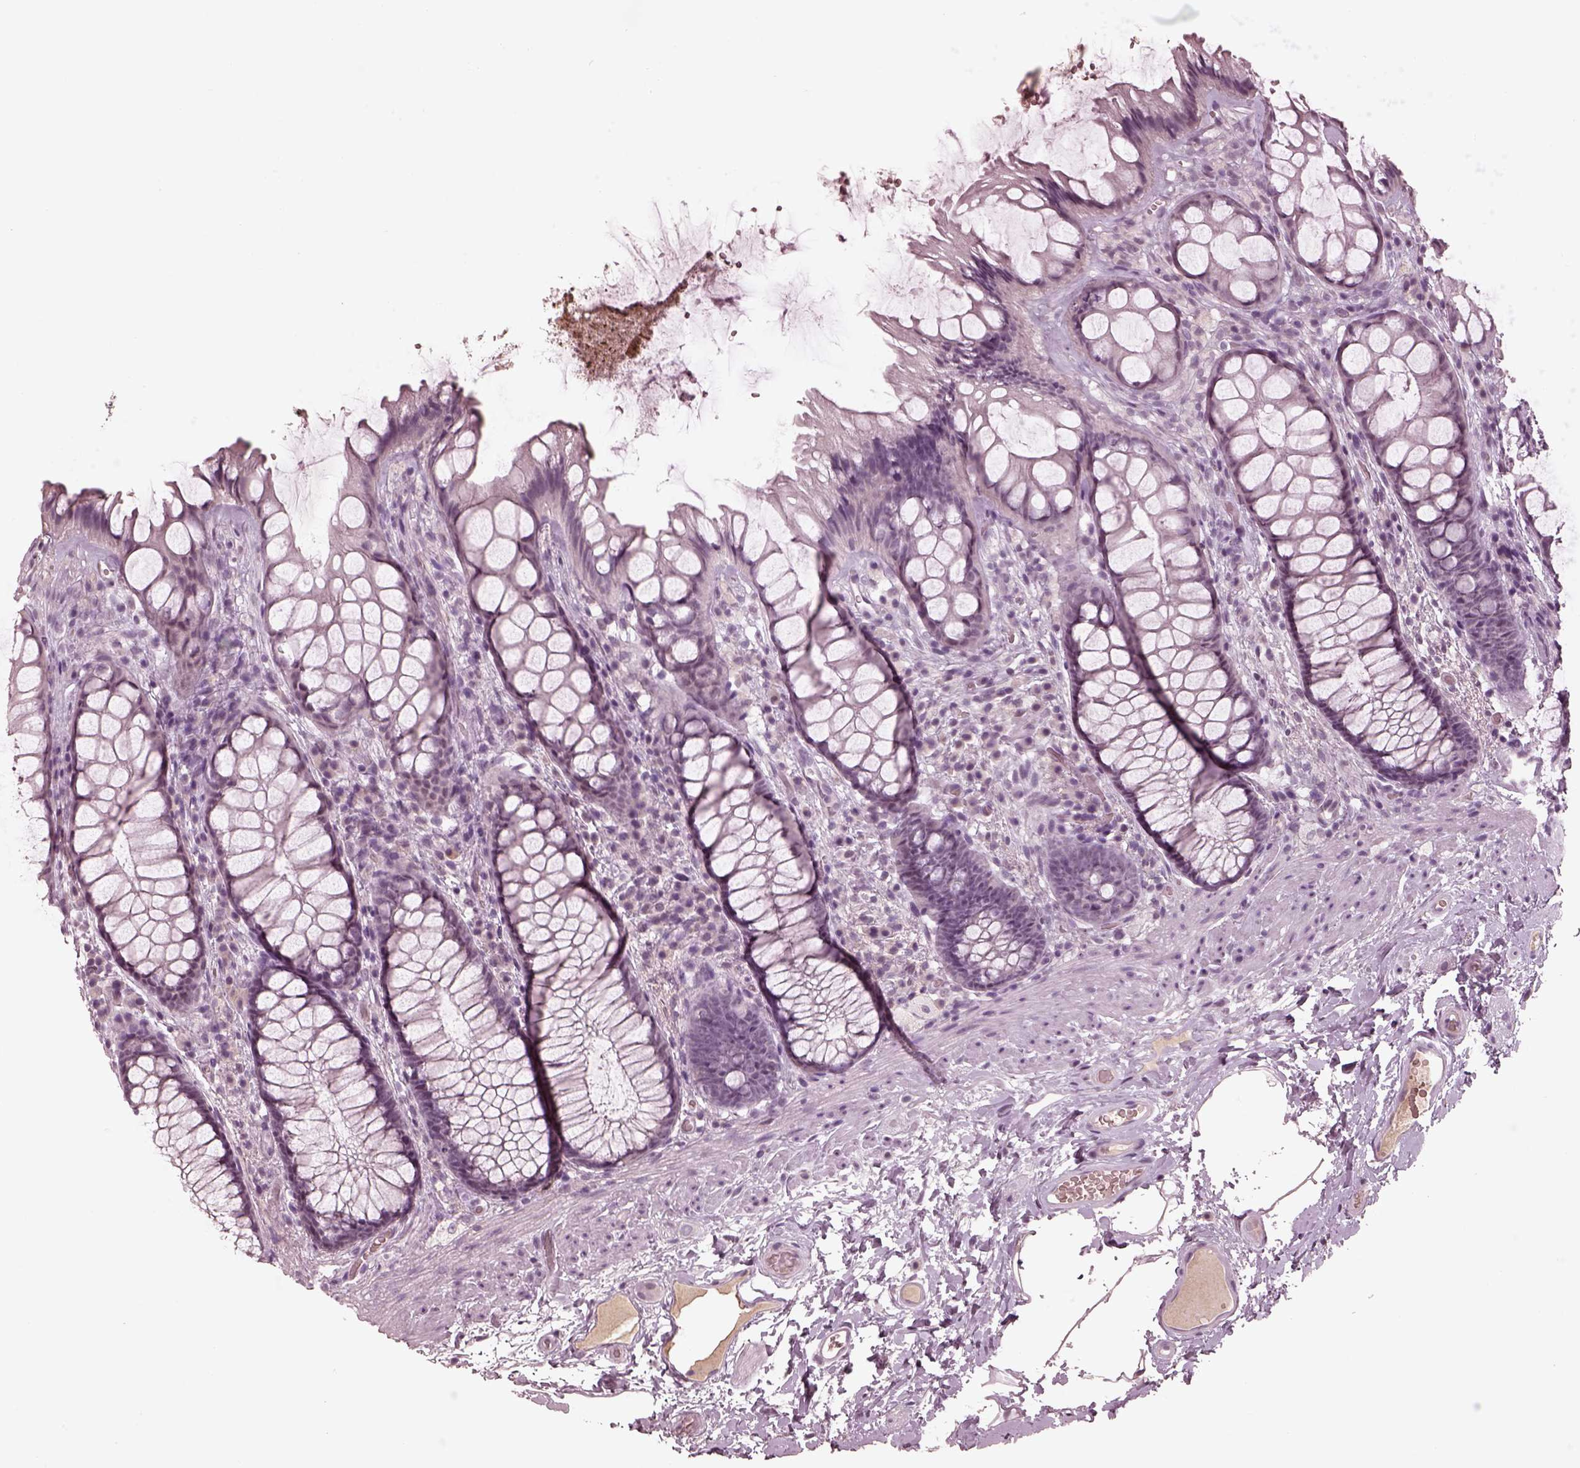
{"staining": {"intensity": "negative", "quantity": "none", "location": "none"}, "tissue": "rectum", "cell_type": "Glandular cells", "image_type": "normal", "snomed": [{"axis": "morphology", "description": "Normal tissue, NOS"}, {"axis": "topography", "description": "Rectum"}], "caption": "Micrograph shows no significant protein positivity in glandular cells of unremarkable rectum. (DAB (3,3'-diaminobenzidine) immunohistochemistry (IHC) visualized using brightfield microscopy, high magnification).", "gene": "KCNA2", "patient": {"sex": "female", "age": 62}}